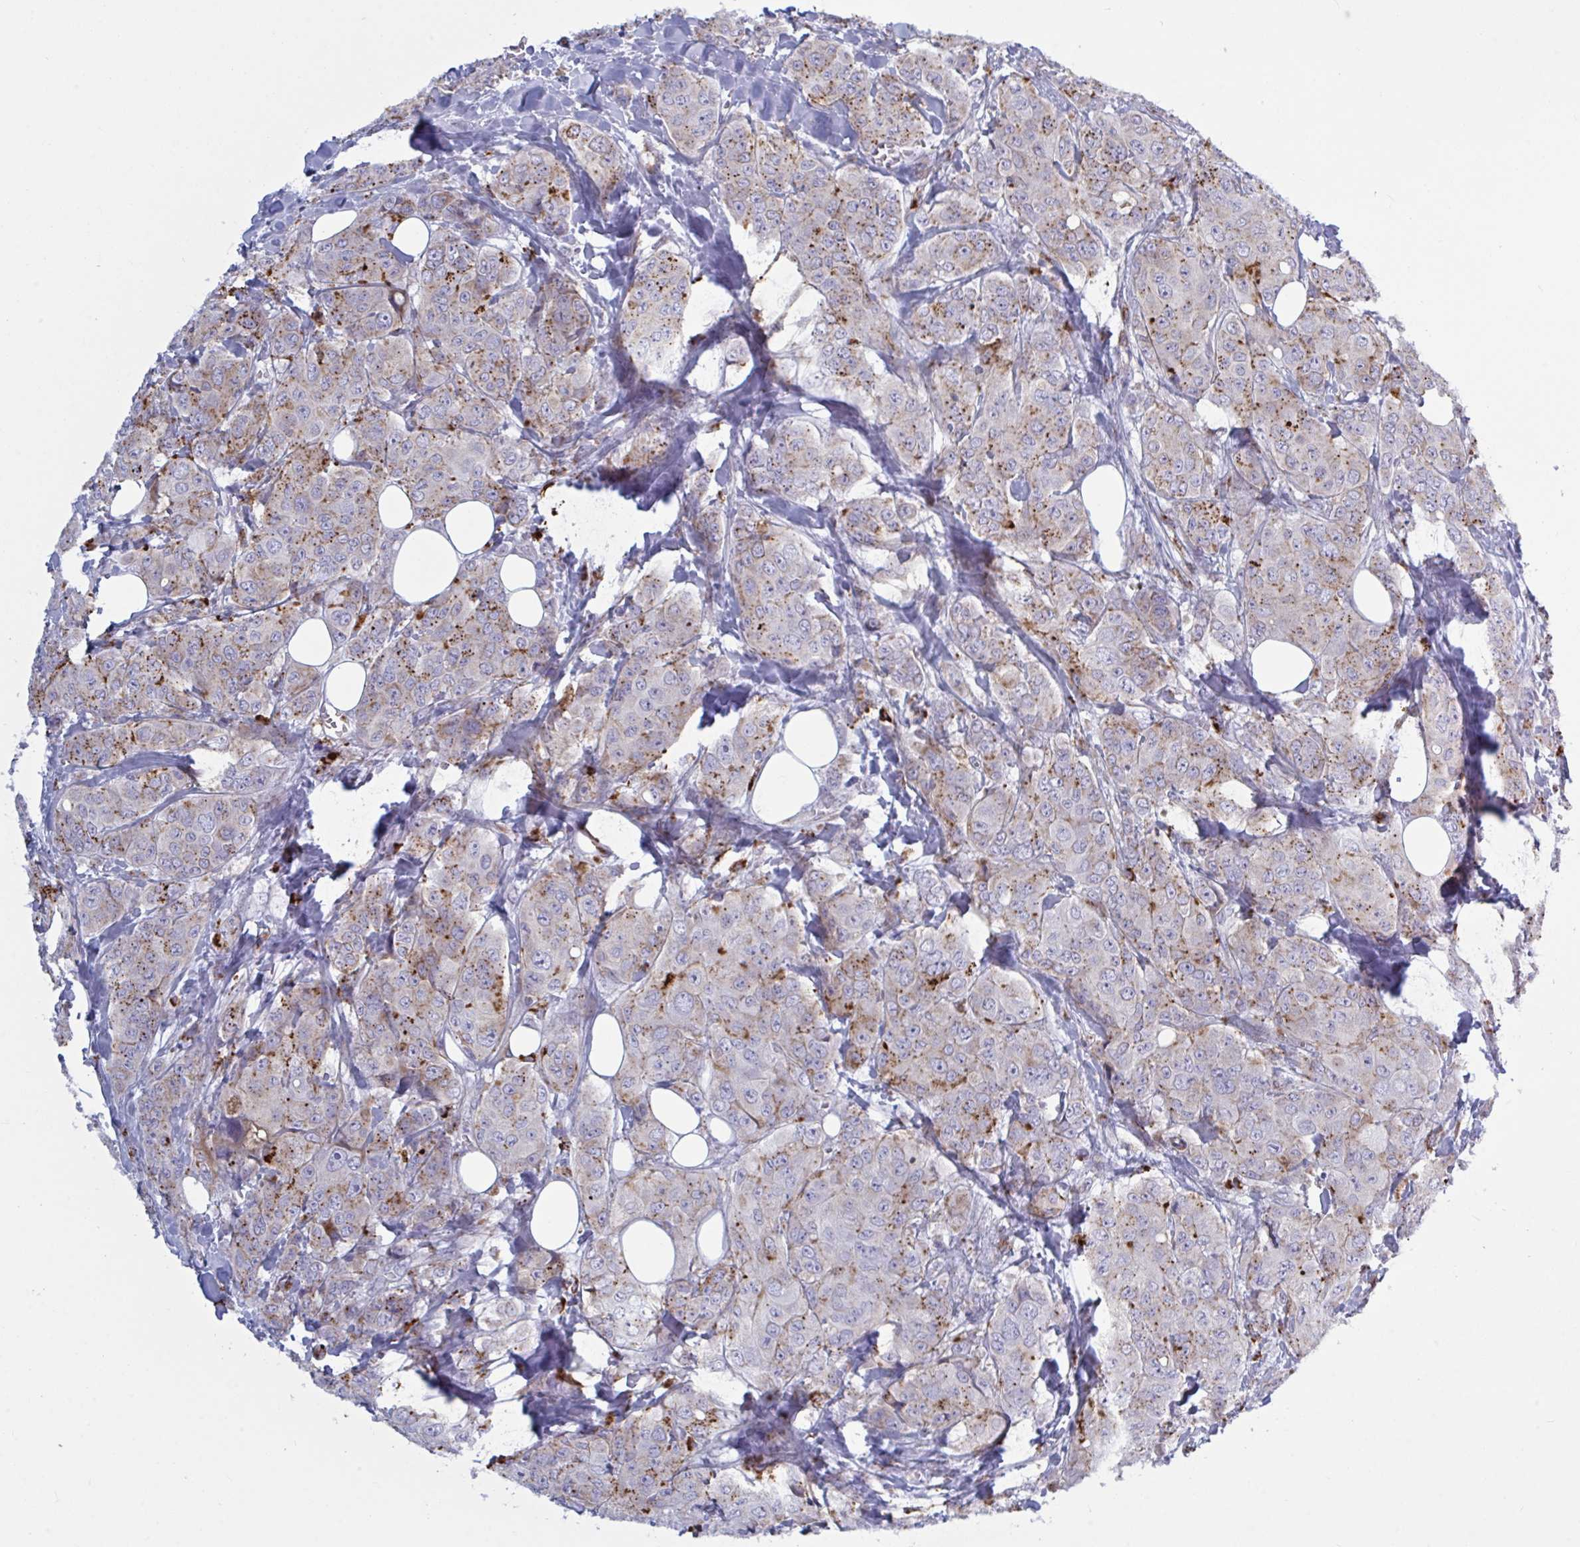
{"staining": {"intensity": "moderate", "quantity": "25%-75%", "location": "cytoplasmic/membranous"}, "tissue": "breast cancer", "cell_type": "Tumor cells", "image_type": "cancer", "snomed": [{"axis": "morphology", "description": "Duct carcinoma"}, {"axis": "topography", "description": "Breast"}], "caption": "A high-resolution image shows immunohistochemistry staining of breast infiltrating ductal carcinoma, which demonstrates moderate cytoplasmic/membranous positivity in approximately 25%-75% of tumor cells.", "gene": "ATG9A", "patient": {"sex": "female", "age": 43}}